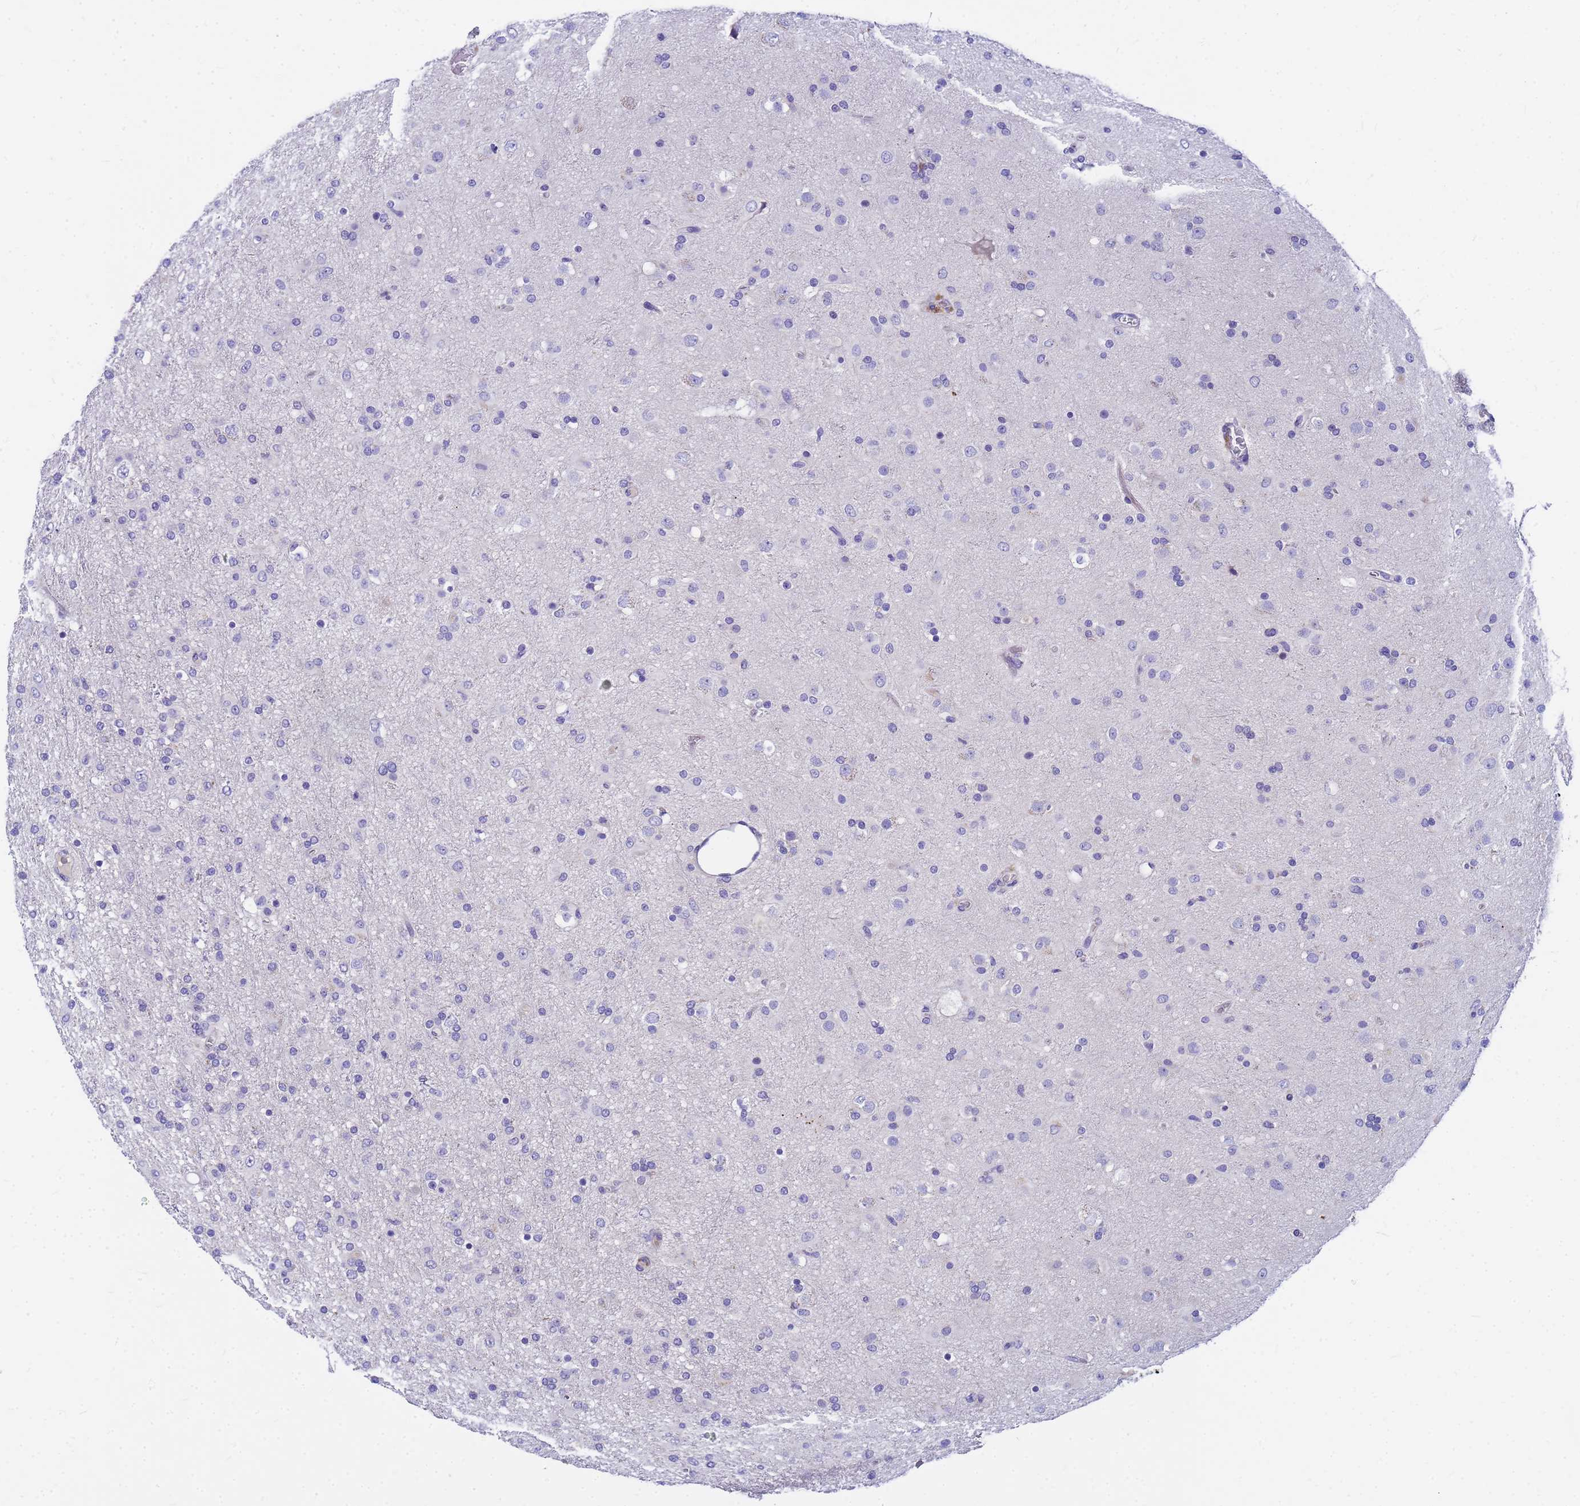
{"staining": {"intensity": "negative", "quantity": "none", "location": "none"}, "tissue": "glioma", "cell_type": "Tumor cells", "image_type": "cancer", "snomed": [{"axis": "morphology", "description": "Glioma, malignant, Low grade"}, {"axis": "topography", "description": "Brain"}], "caption": "This is an immunohistochemistry (IHC) histopathology image of human glioma. There is no positivity in tumor cells.", "gene": "DPRX", "patient": {"sex": "male", "age": 65}}